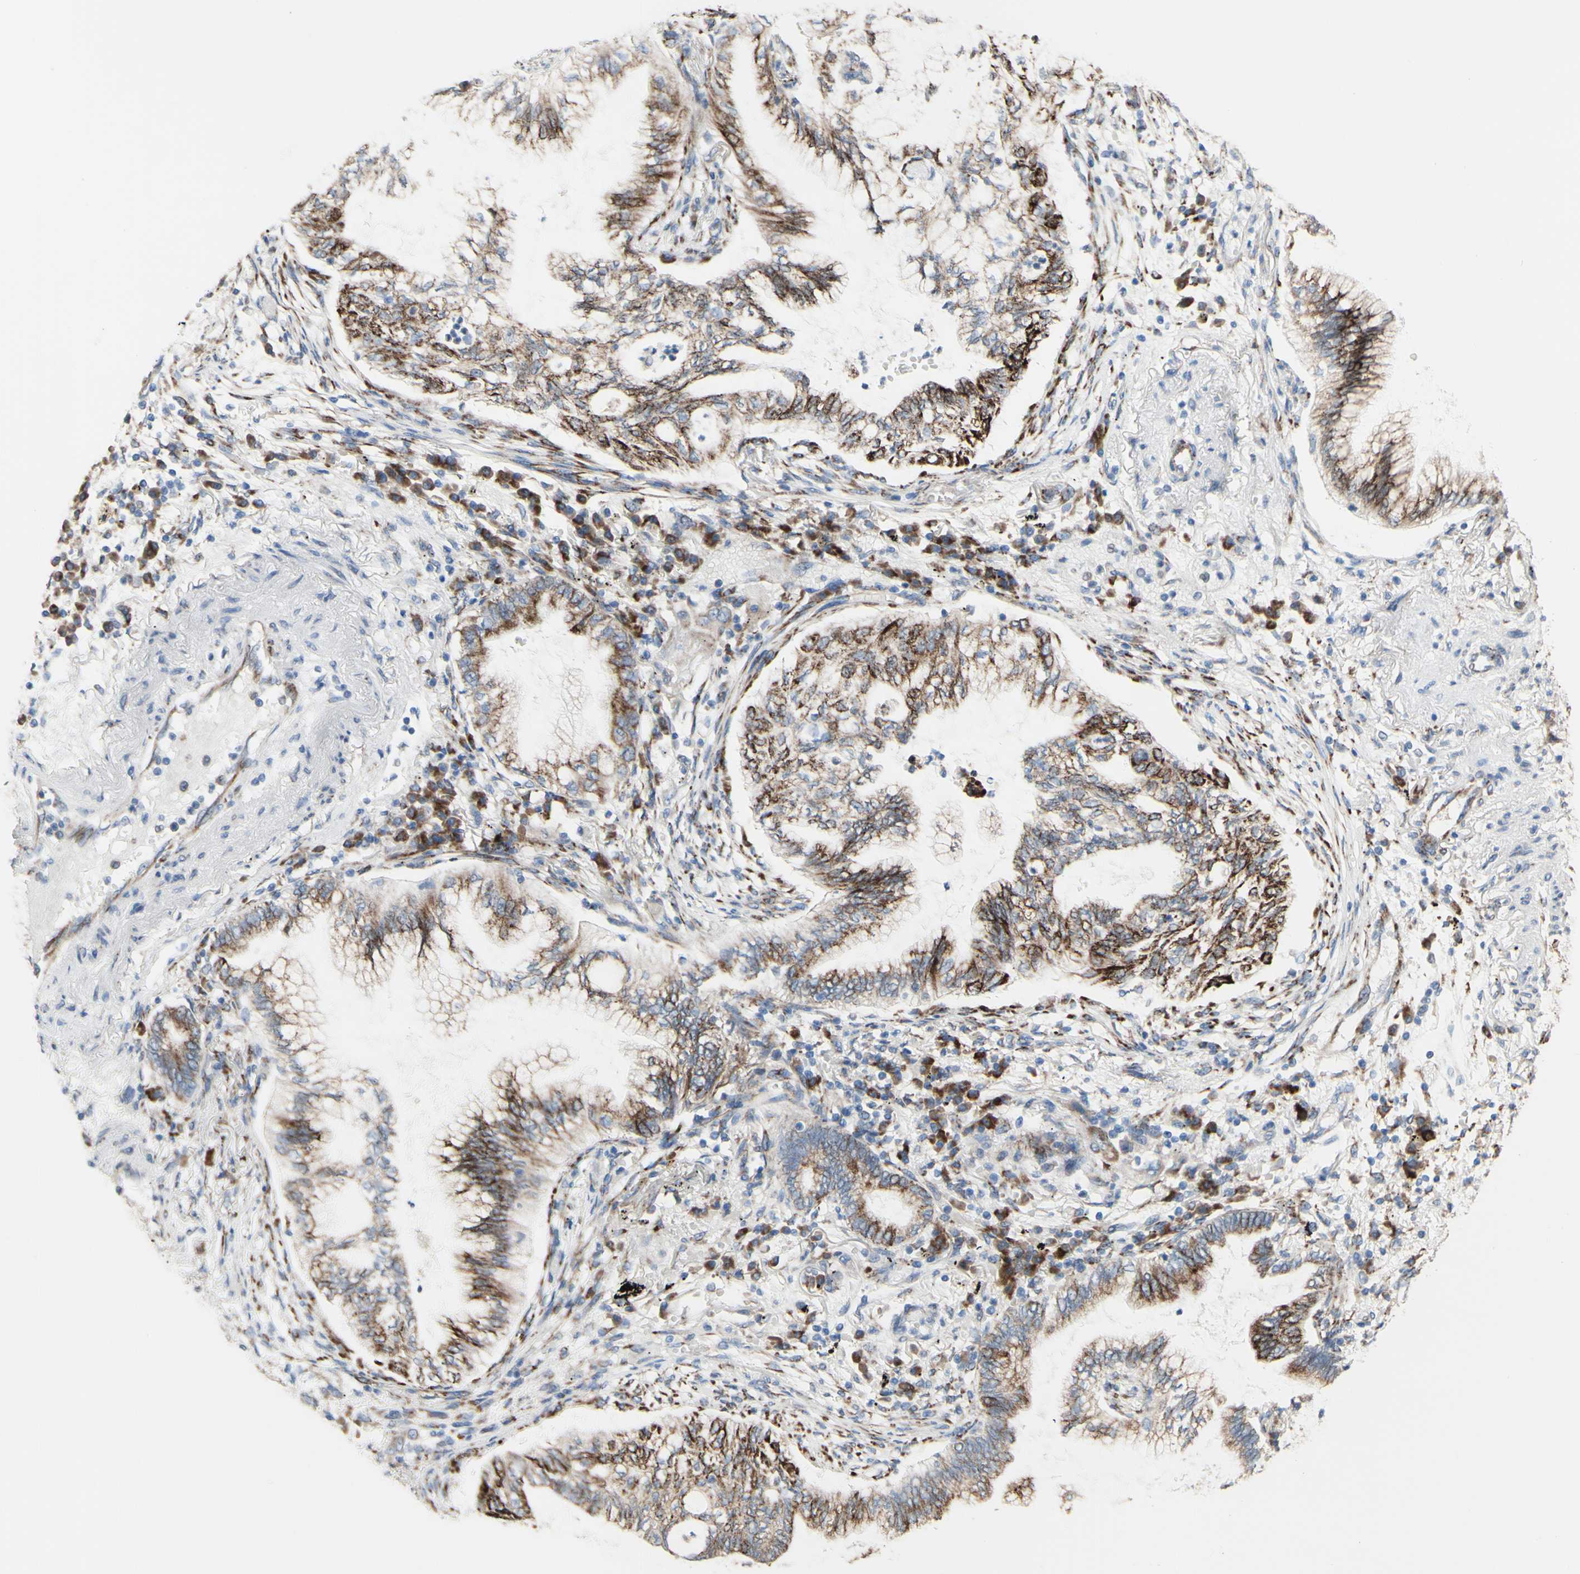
{"staining": {"intensity": "strong", "quantity": ">75%", "location": "cytoplasmic/membranous"}, "tissue": "lung cancer", "cell_type": "Tumor cells", "image_type": "cancer", "snomed": [{"axis": "morphology", "description": "Normal tissue, NOS"}, {"axis": "morphology", "description": "Adenocarcinoma, NOS"}, {"axis": "topography", "description": "Bronchus"}, {"axis": "topography", "description": "Lung"}], "caption": "IHC histopathology image of neoplastic tissue: adenocarcinoma (lung) stained using immunohistochemistry (IHC) displays high levels of strong protein expression localized specifically in the cytoplasmic/membranous of tumor cells, appearing as a cytoplasmic/membranous brown color.", "gene": "AGPAT5", "patient": {"sex": "female", "age": 70}}